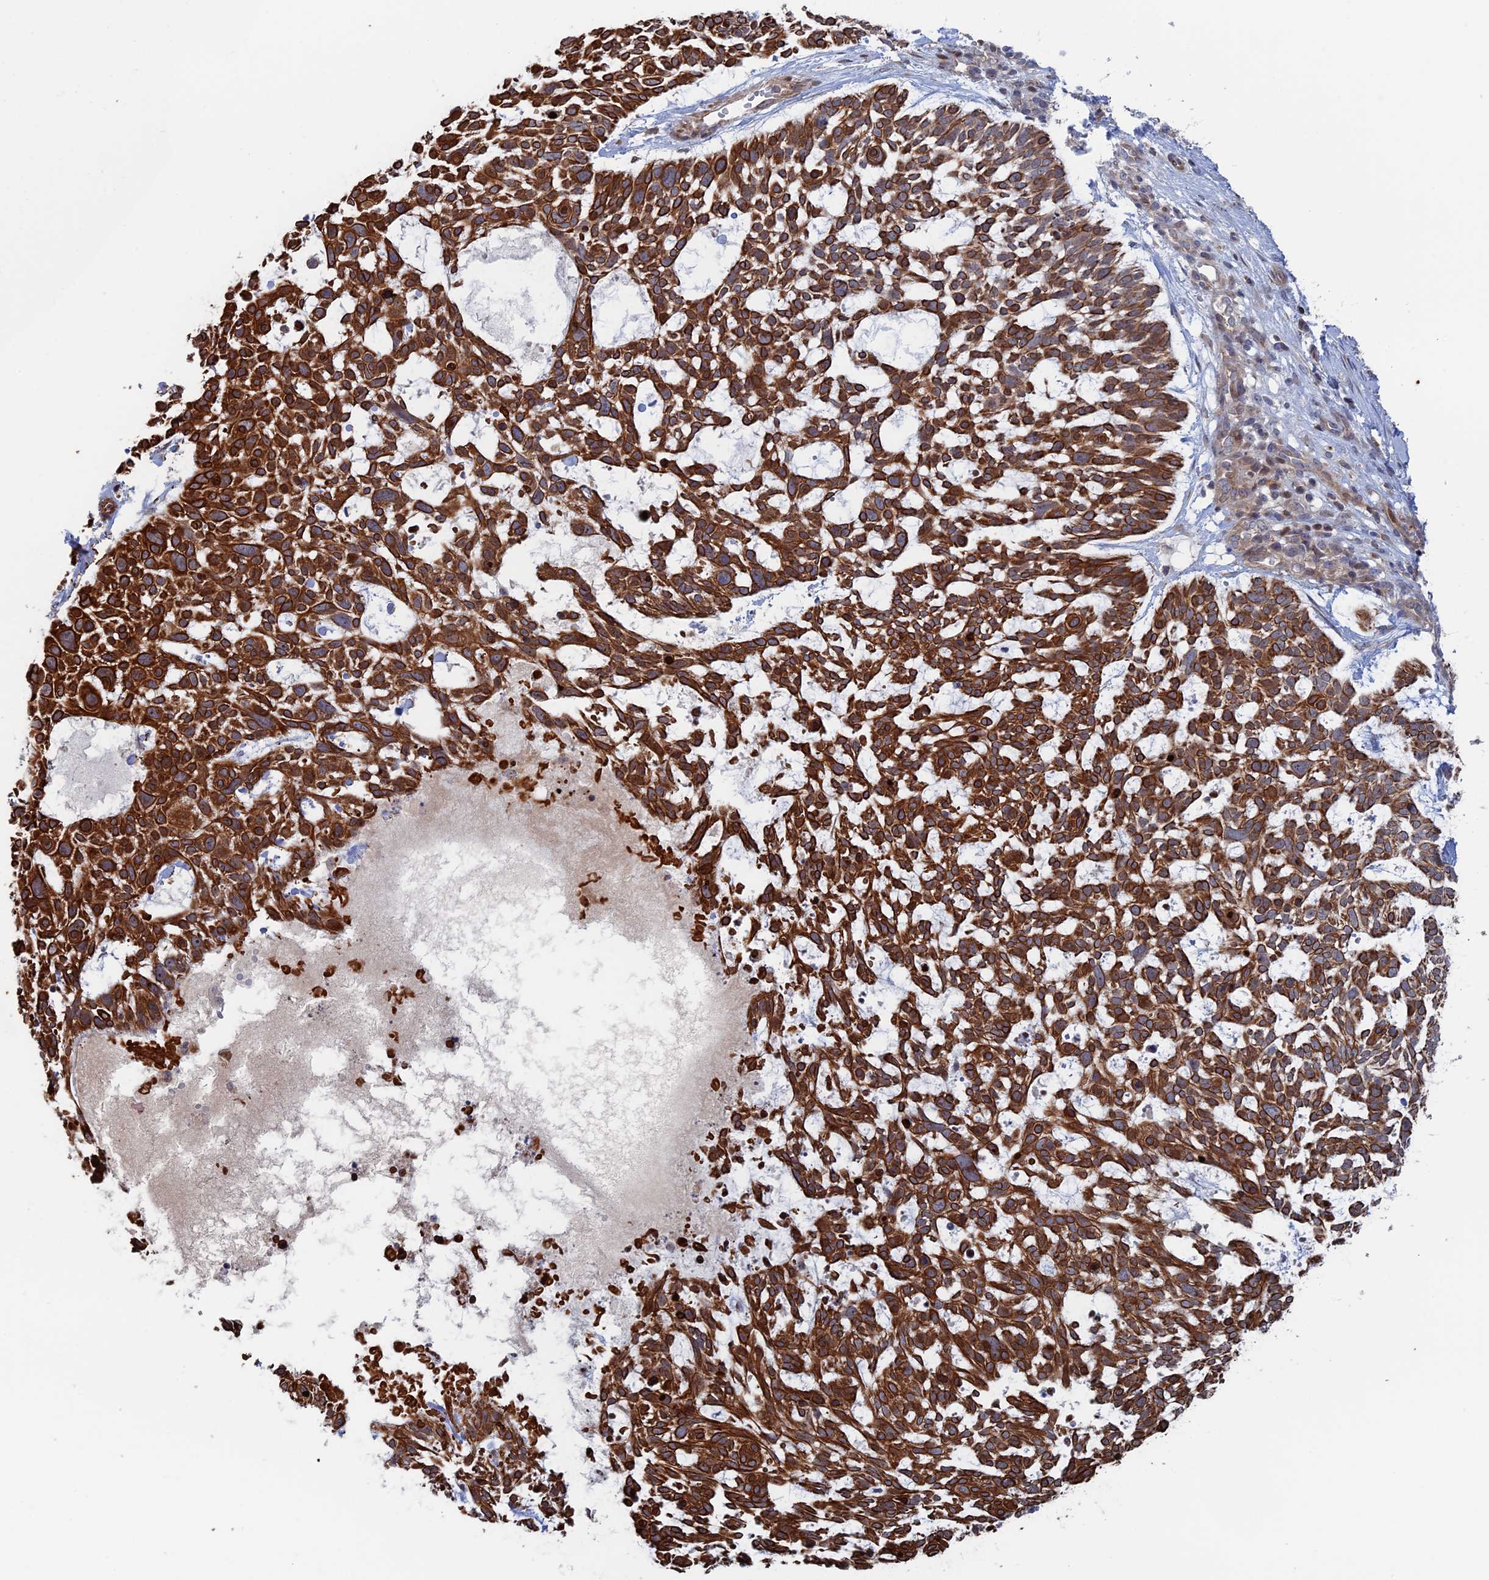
{"staining": {"intensity": "strong", "quantity": ">75%", "location": "cytoplasmic/membranous"}, "tissue": "skin cancer", "cell_type": "Tumor cells", "image_type": "cancer", "snomed": [{"axis": "morphology", "description": "Basal cell carcinoma"}, {"axis": "topography", "description": "Skin"}], "caption": "Protein expression analysis of skin cancer (basal cell carcinoma) demonstrates strong cytoplasmic/membranous staining in about >75% of tumor cells.", "gene": "IL7", "patient": {"sex": "male", "age": 88}}